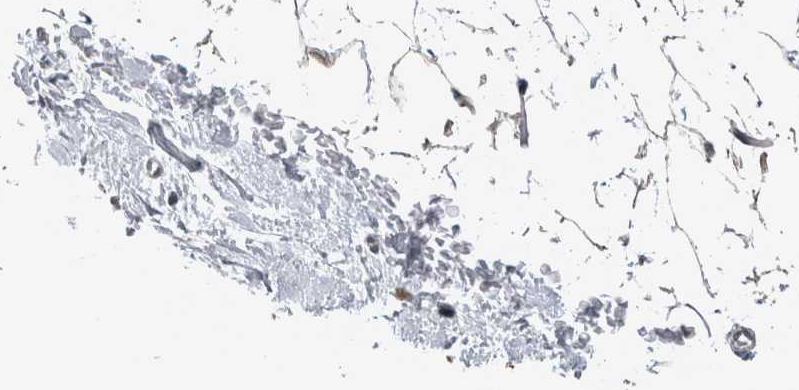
{"staining": {"intensity": "weak", "quantity": ">75%", "location": "cytoplasmic/membranous"}, "tissue": "breast", "cell_type": "Adipocytes", "image_type": "normal", "snomed": [{"axis": "morphology", "description": "Normal tissue, NOS"}, {"axis": "topography", "description": "Breast"}], "caption": "Immunohistochemistry (IHC) image of unremarkable breast stained for a protein (brown), which demonstrates low levels of weak cytoplasmic/membranous expression in approximately >75% of adipocytes.", "gene": "DBT", "patient": {"sex": "female", "age": 23}}